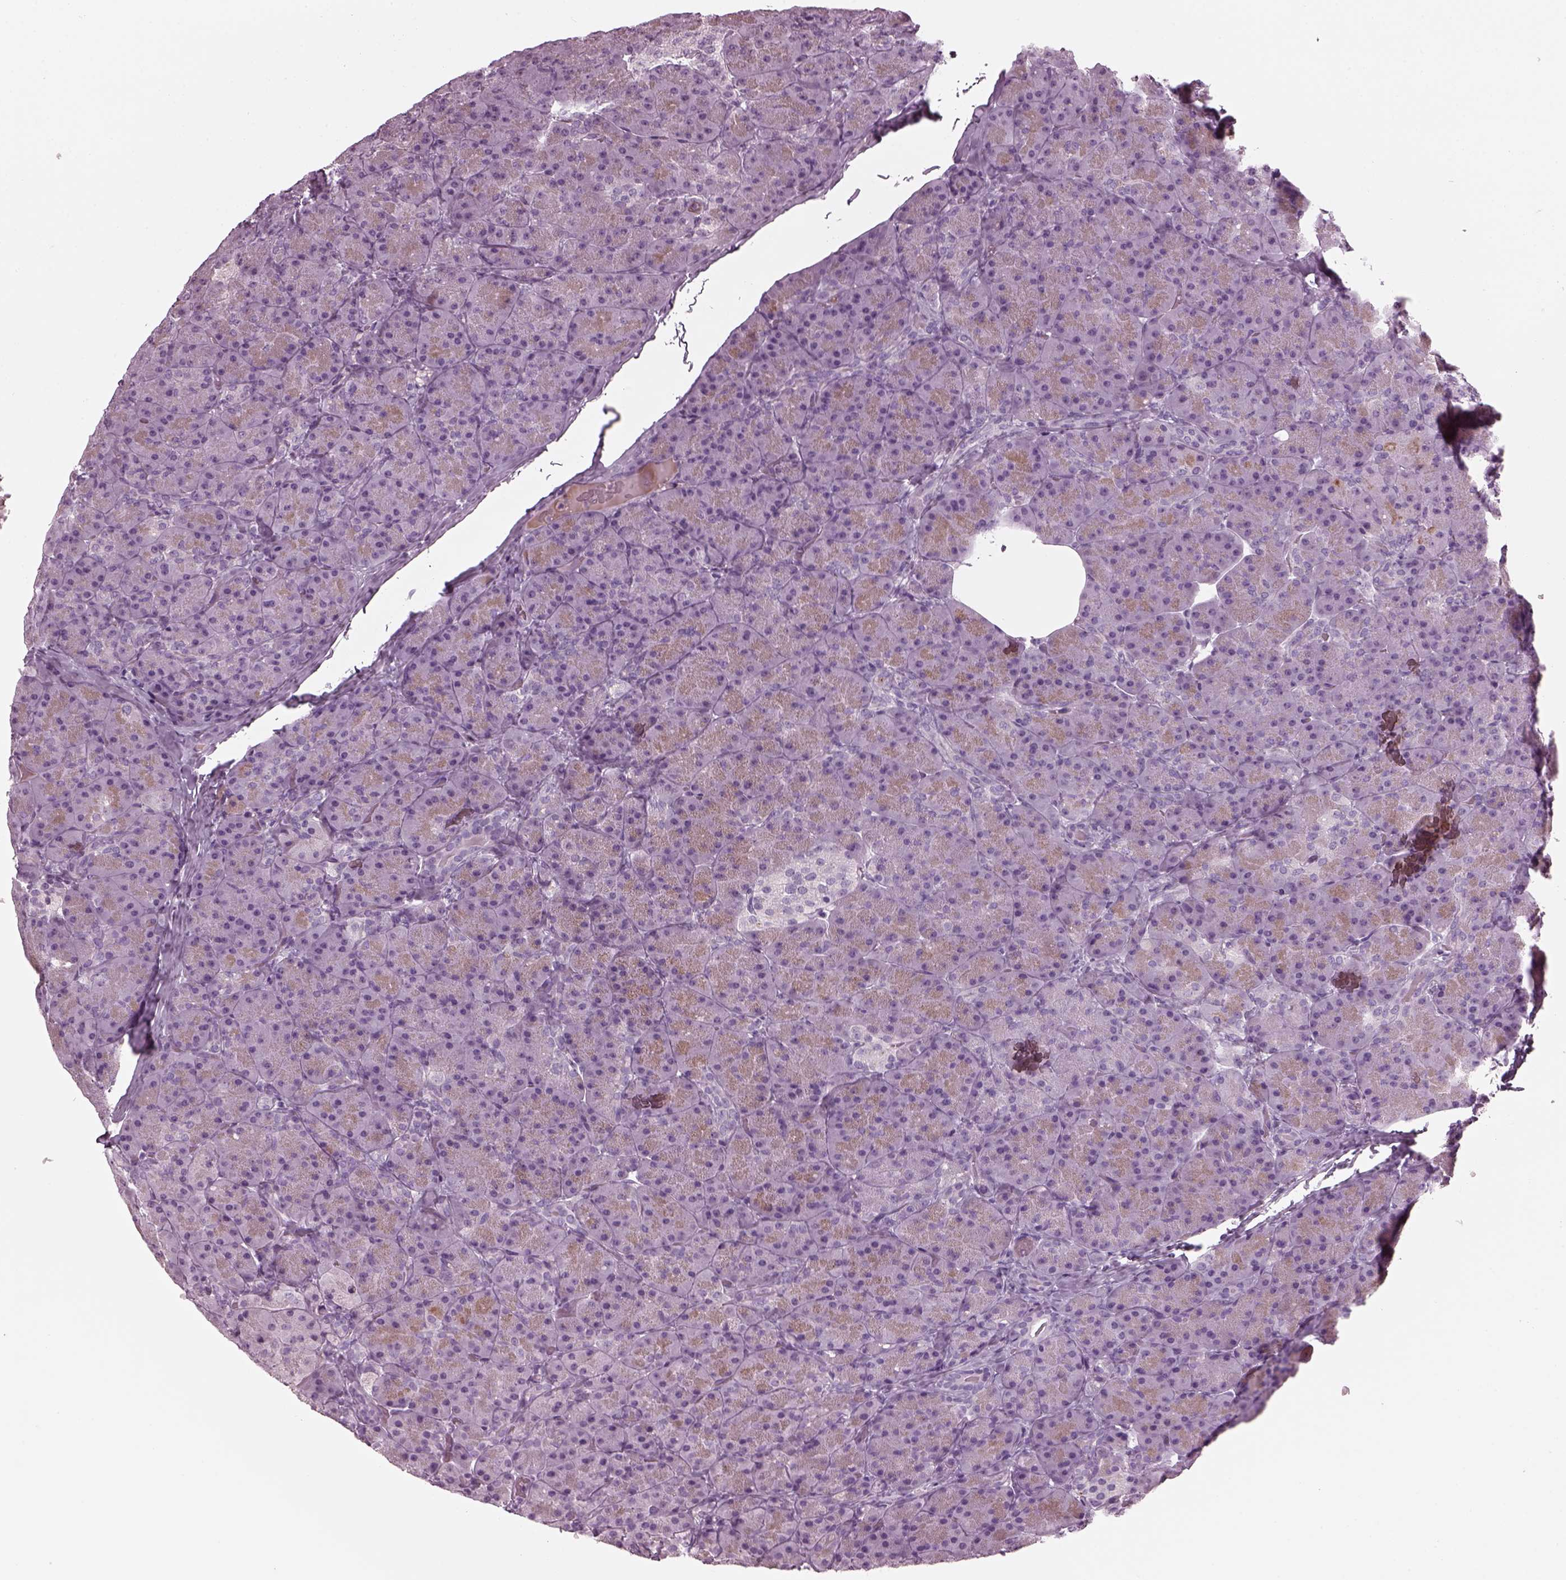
{"staining": {"intensity": "negative", "quantity": "none", "location": "none"}, "tissue": "pancreas", "cell_type": "Exocrine glandular cells", "image_type": "normal", "snomed": [{"axis": "morphology", "description": "Normal tissue, NOS"}, {"axis": "topography", "description": "Pancreas"}], "caption": "The image demonstrates no significant staining in exocrine glandular cells of pancreas. The staining is performed using DAB brown chromogen with nuclei counter-stained in using hematoxylin.", "gene": "DPYSL5", "patient": {"sex": "male", "age": 57}}